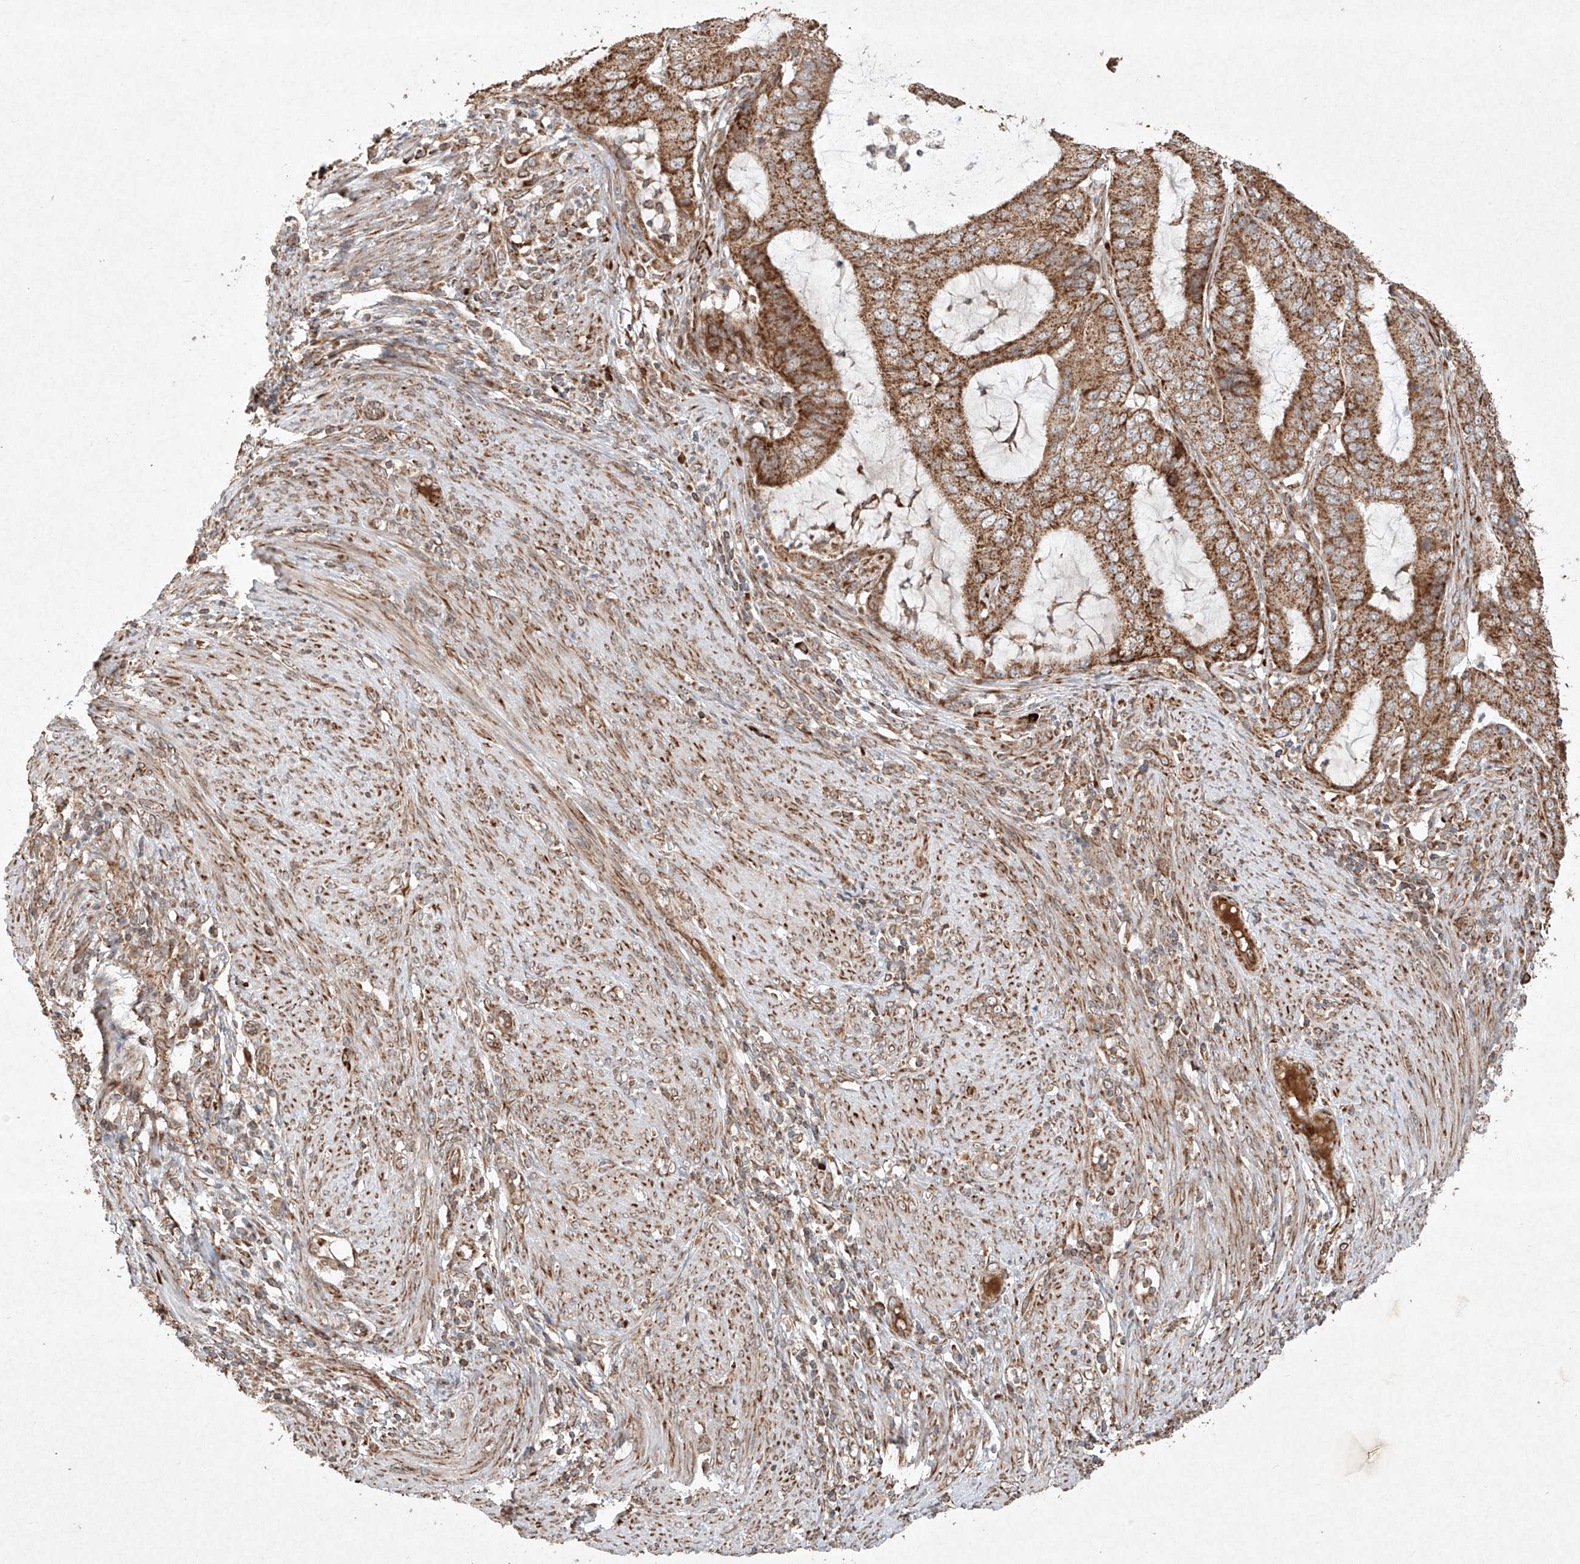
{"staining": {"intensity": "strong", "quantity": ">75%", "location": "cytoplasmic/membranous"}, "tissue": "endometrial cancer", "cell_type": "Tumor cells", "image_type": "cancer", "snomed": [{"axis": "morphology", "description": "Adenocarcinoma, NOS"}, {"axis": "topography", "description": "Endometrium"}], "caption": "This is a photomicrograph of immunohistochemistry (IHC) staining of adenocarcinoma (endometrial), which shows strong staining in the cytoplasmic/membranous of tumor cells.", "gene": "SEMA3B", "patient": {"sex": "female", "age": 51}}